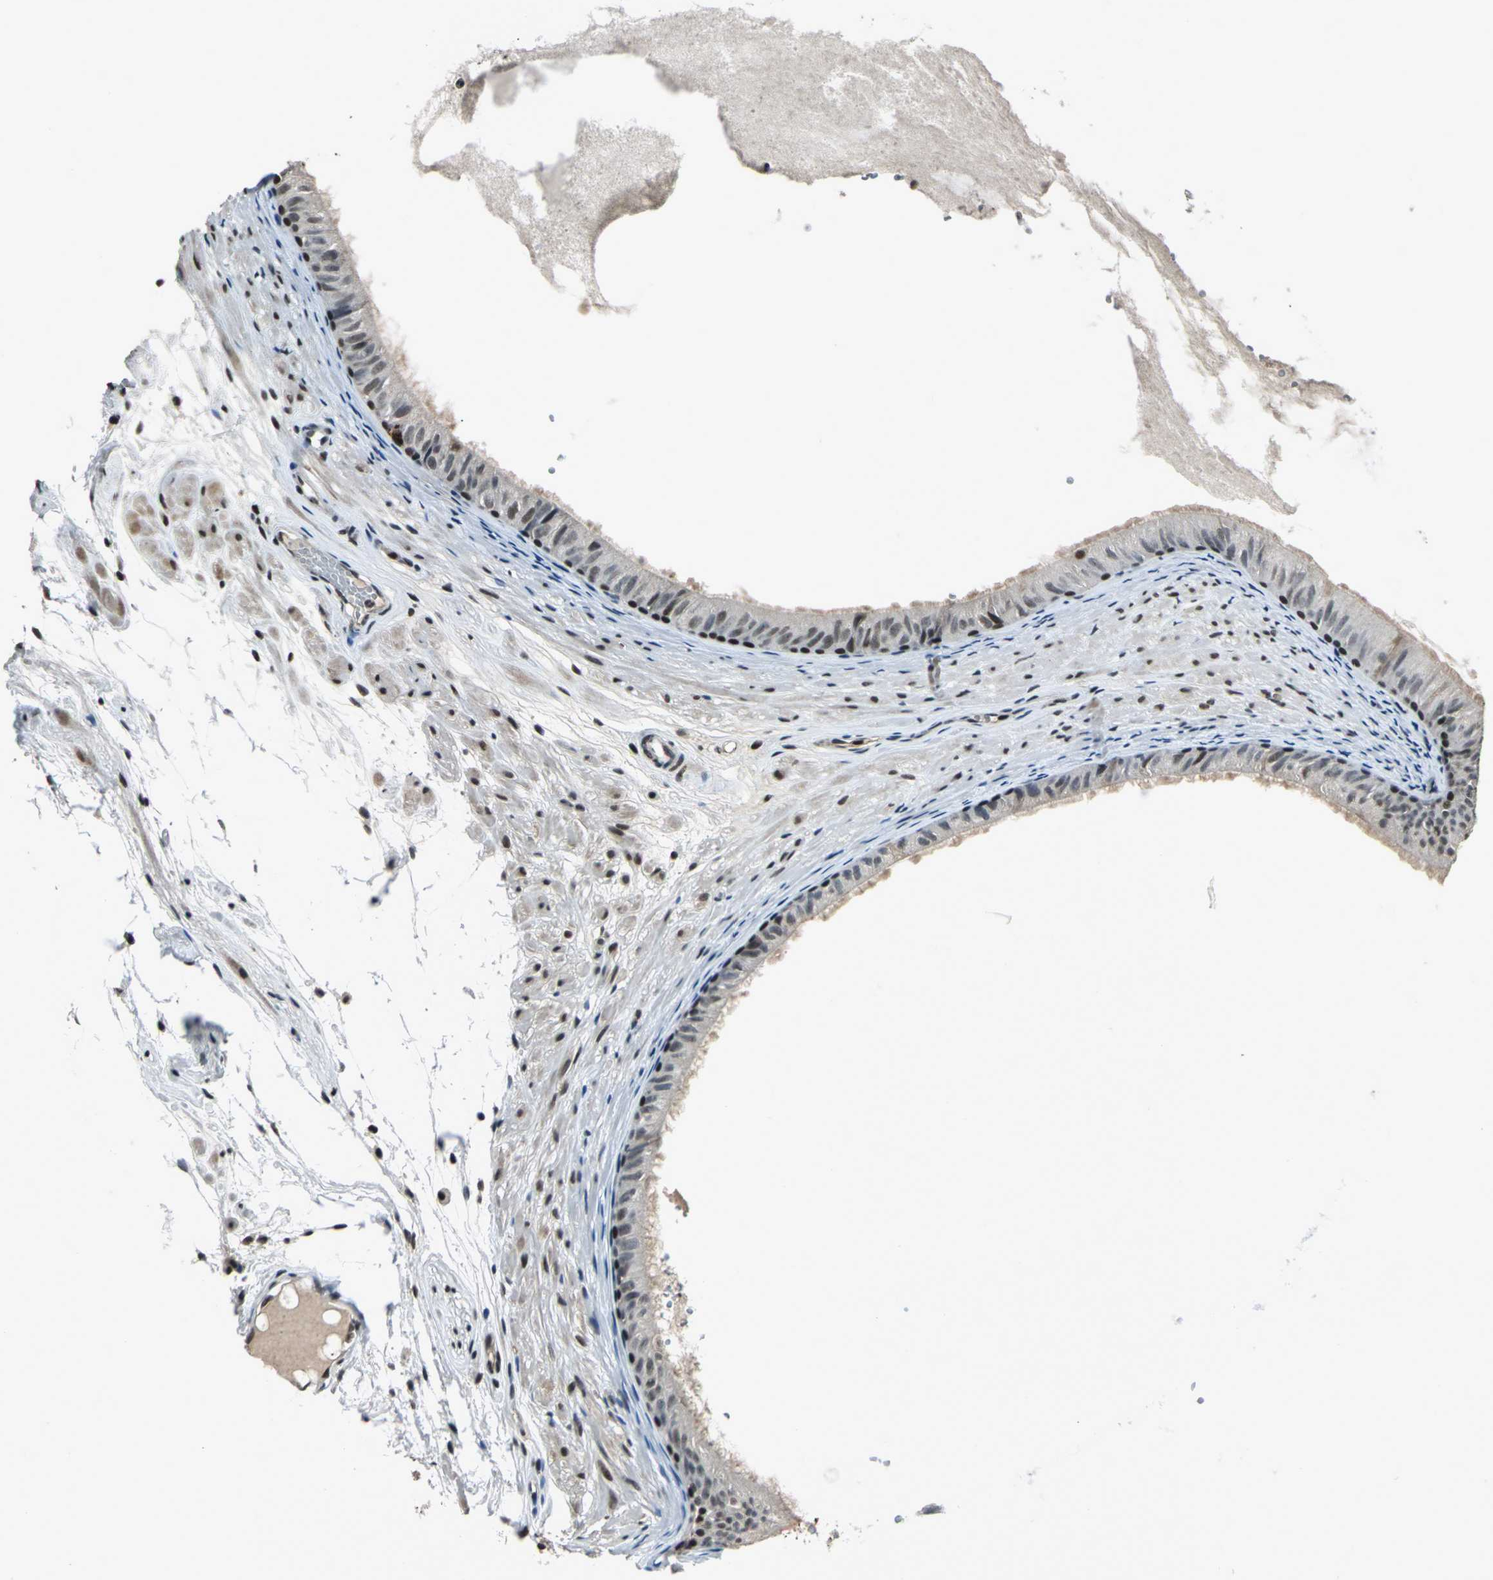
{"staining": {"intensity": "moderate", "quantity": "25%-75%", "location": "cytoplasmic/membranous,nuclear"}, "tissue": "epididymis", "cell_type": "Glandular cells", "image_type": "normal", "snomed": [{"axis": "morphology", "description": "Normal tissue, NOS"}, {"axis": "morphology", "description": "Atrophy, NOS"}, {"axis": "topography", "description": "Testis"}, {"axis": "topography", "description": "Epididymis"}], "caption": "Epididymis stained for a protein reveals moderate cytoplasmic/membranous,nuclear positivity in glandular cells. Immunohistochemistry stains the protein in brown and the nuclei are stained blue.", "gene": "NR2C2", "patient": {"sex": "male", "age": 18}}